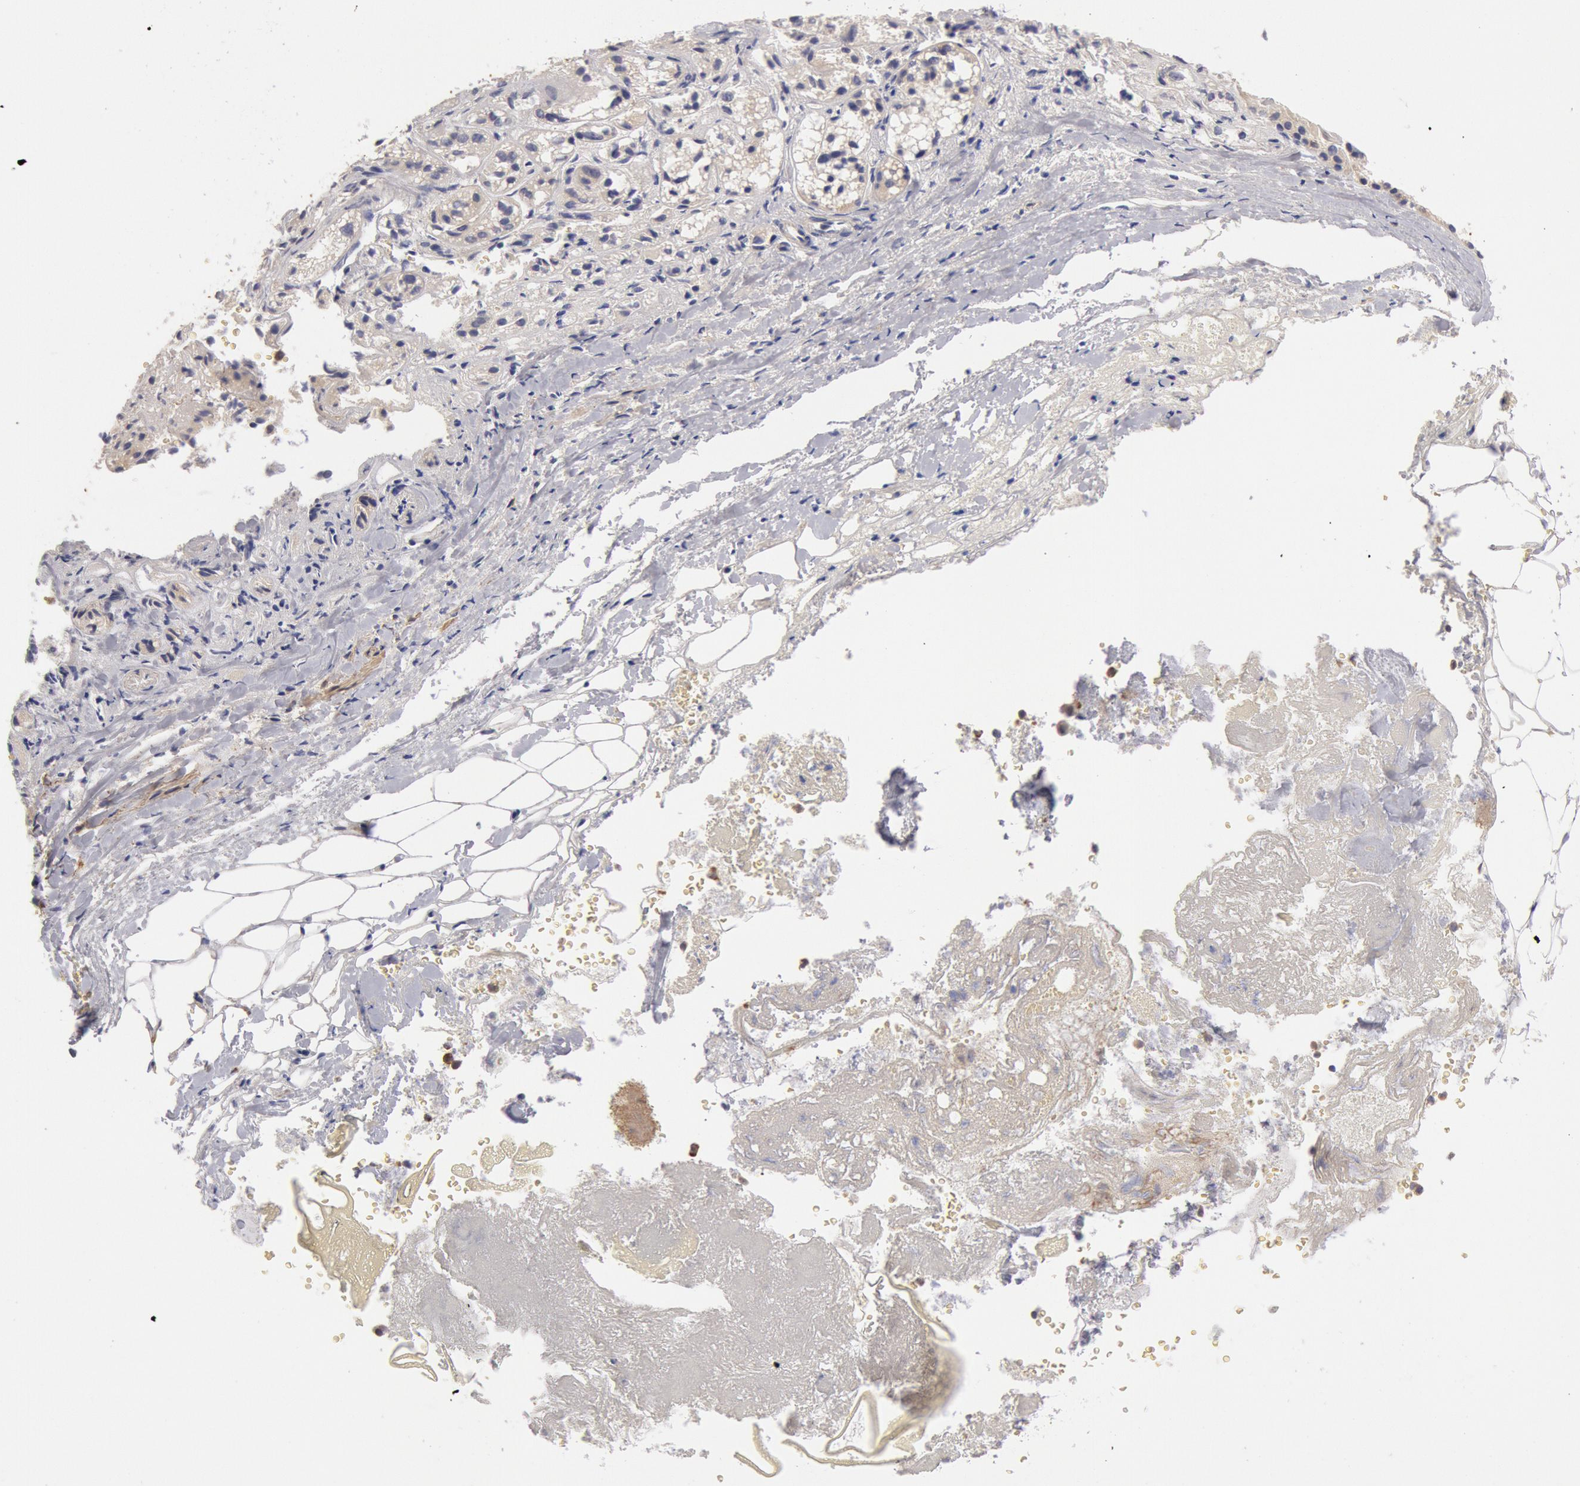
{"staining": {"intensity": "moderate", "quantity": "25%-75%", "location": "cytoplasmic/membranous"}, "tissue": "adrenal gland", "cell_type": "Glandular cells", "image_type": "normal", "snomed": [{"axis": "morphology", "description": "Normal tissue, NOS"}, {"axis": "topography", "description": "Adrenal gland"}], "caption": "Protein staining by immunohistochemistry (IHC) displays moderate cytoplasmic/membranous positivity in about 25%-75% of glandular cells in unremarkable adrenal gland.", "gene": "TMED8", "patient": {"sex": "female", "age": 71}}